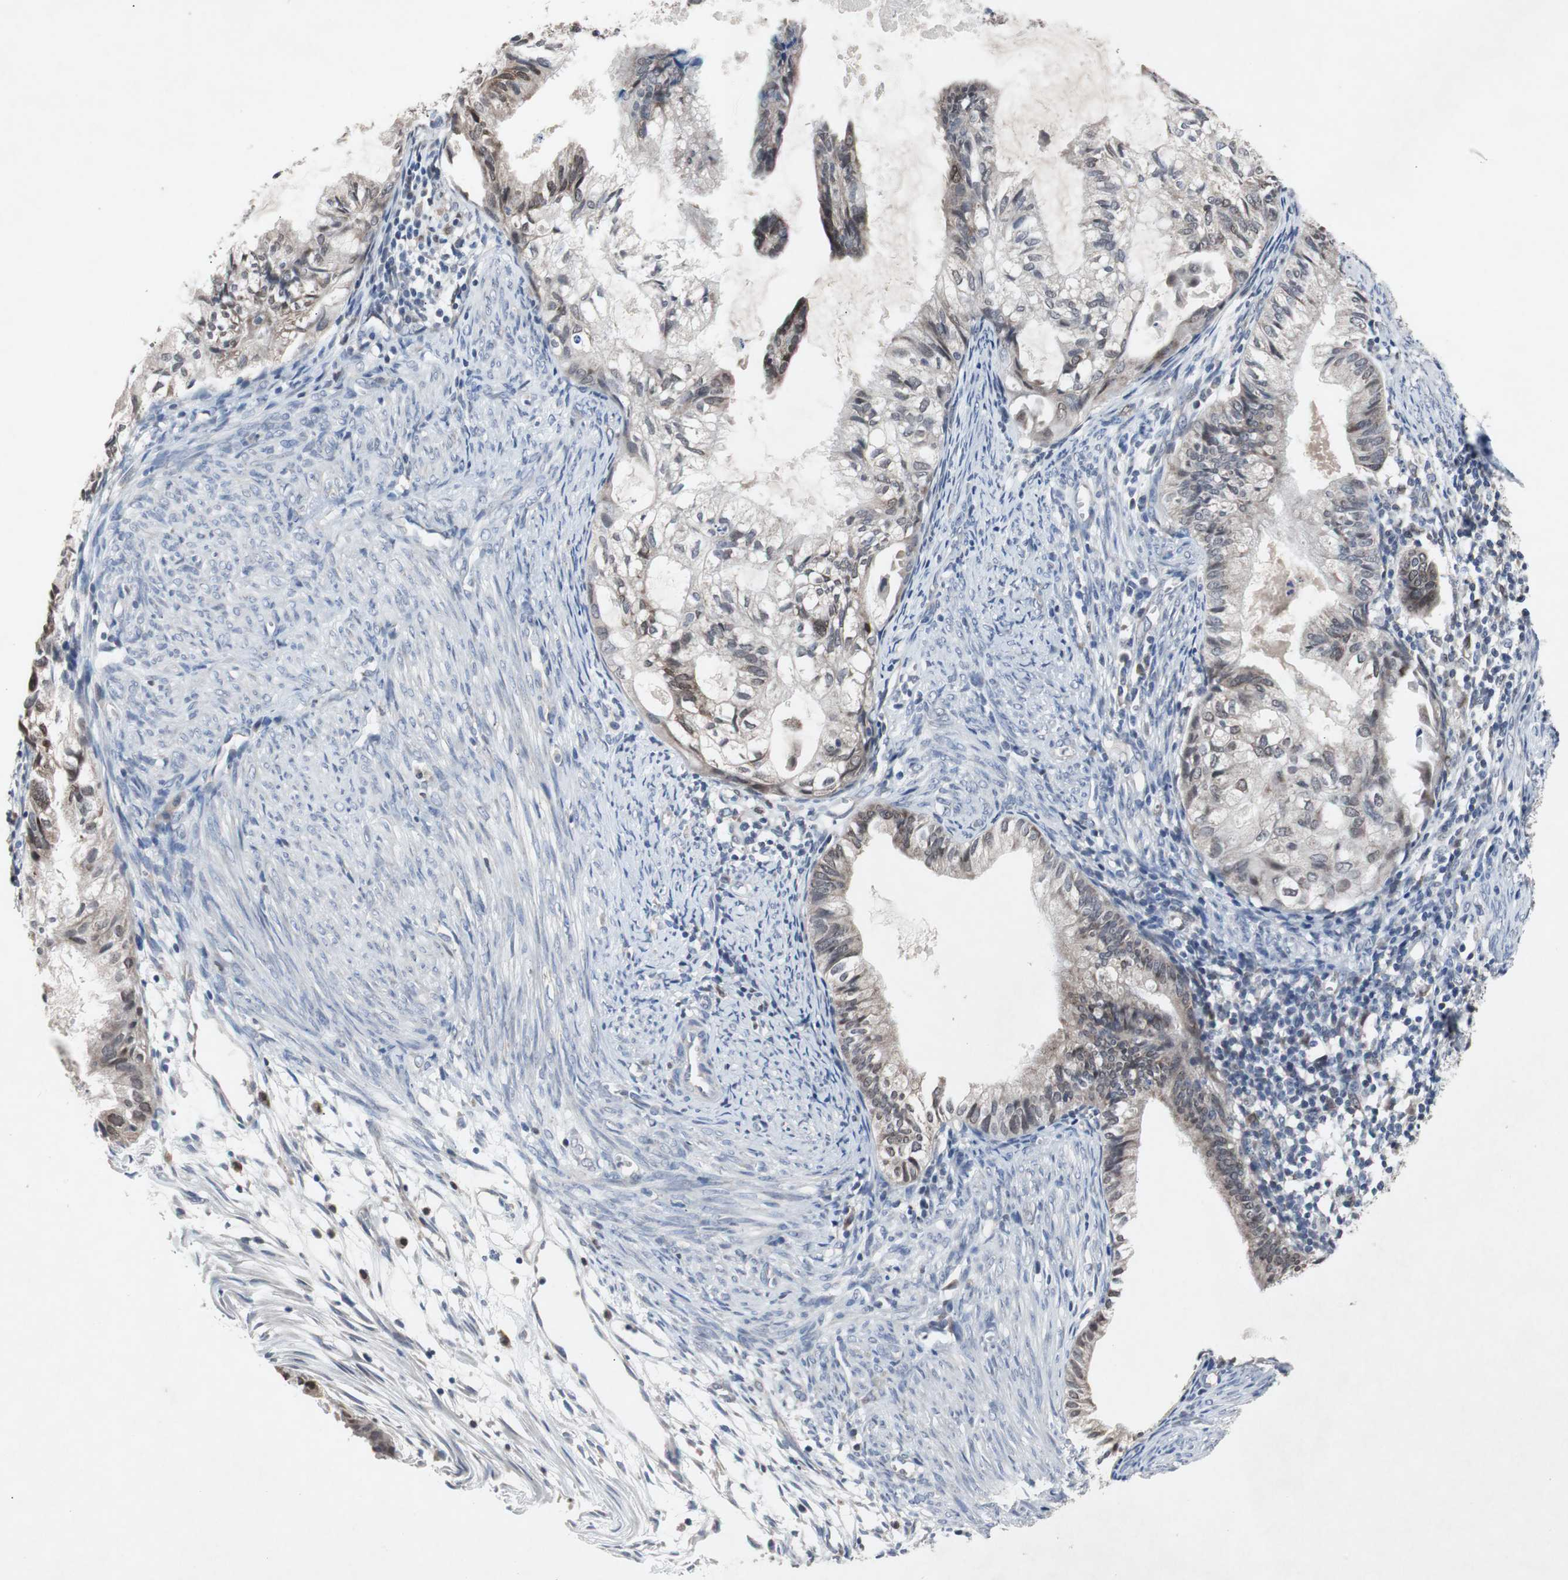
{"staining": {"intensity": "moderate", "quantity": ">75%", "location": "nuclear"}, "tissue": "cervical cancer", "cell_type": "Tumor cells", "image_type": "cancer", "snomed": [{"axis": "morphology", "description": "Normal tissue, NOS"}, {"axis": "morphology", "description": "Adenocarcinoma, NOS"}, {"axis": "topography", "description": "Cervix"}, {"axis": "topography", "description": "Endometrium"}], "caption": "Protein expression analysis of adenocarcinoma (cervical) demonstrates moderate nuclear positivity in approximately >75% of tumor cells.", "gene": "RBM47", "patient": {"sex": "female", "age": 86}}